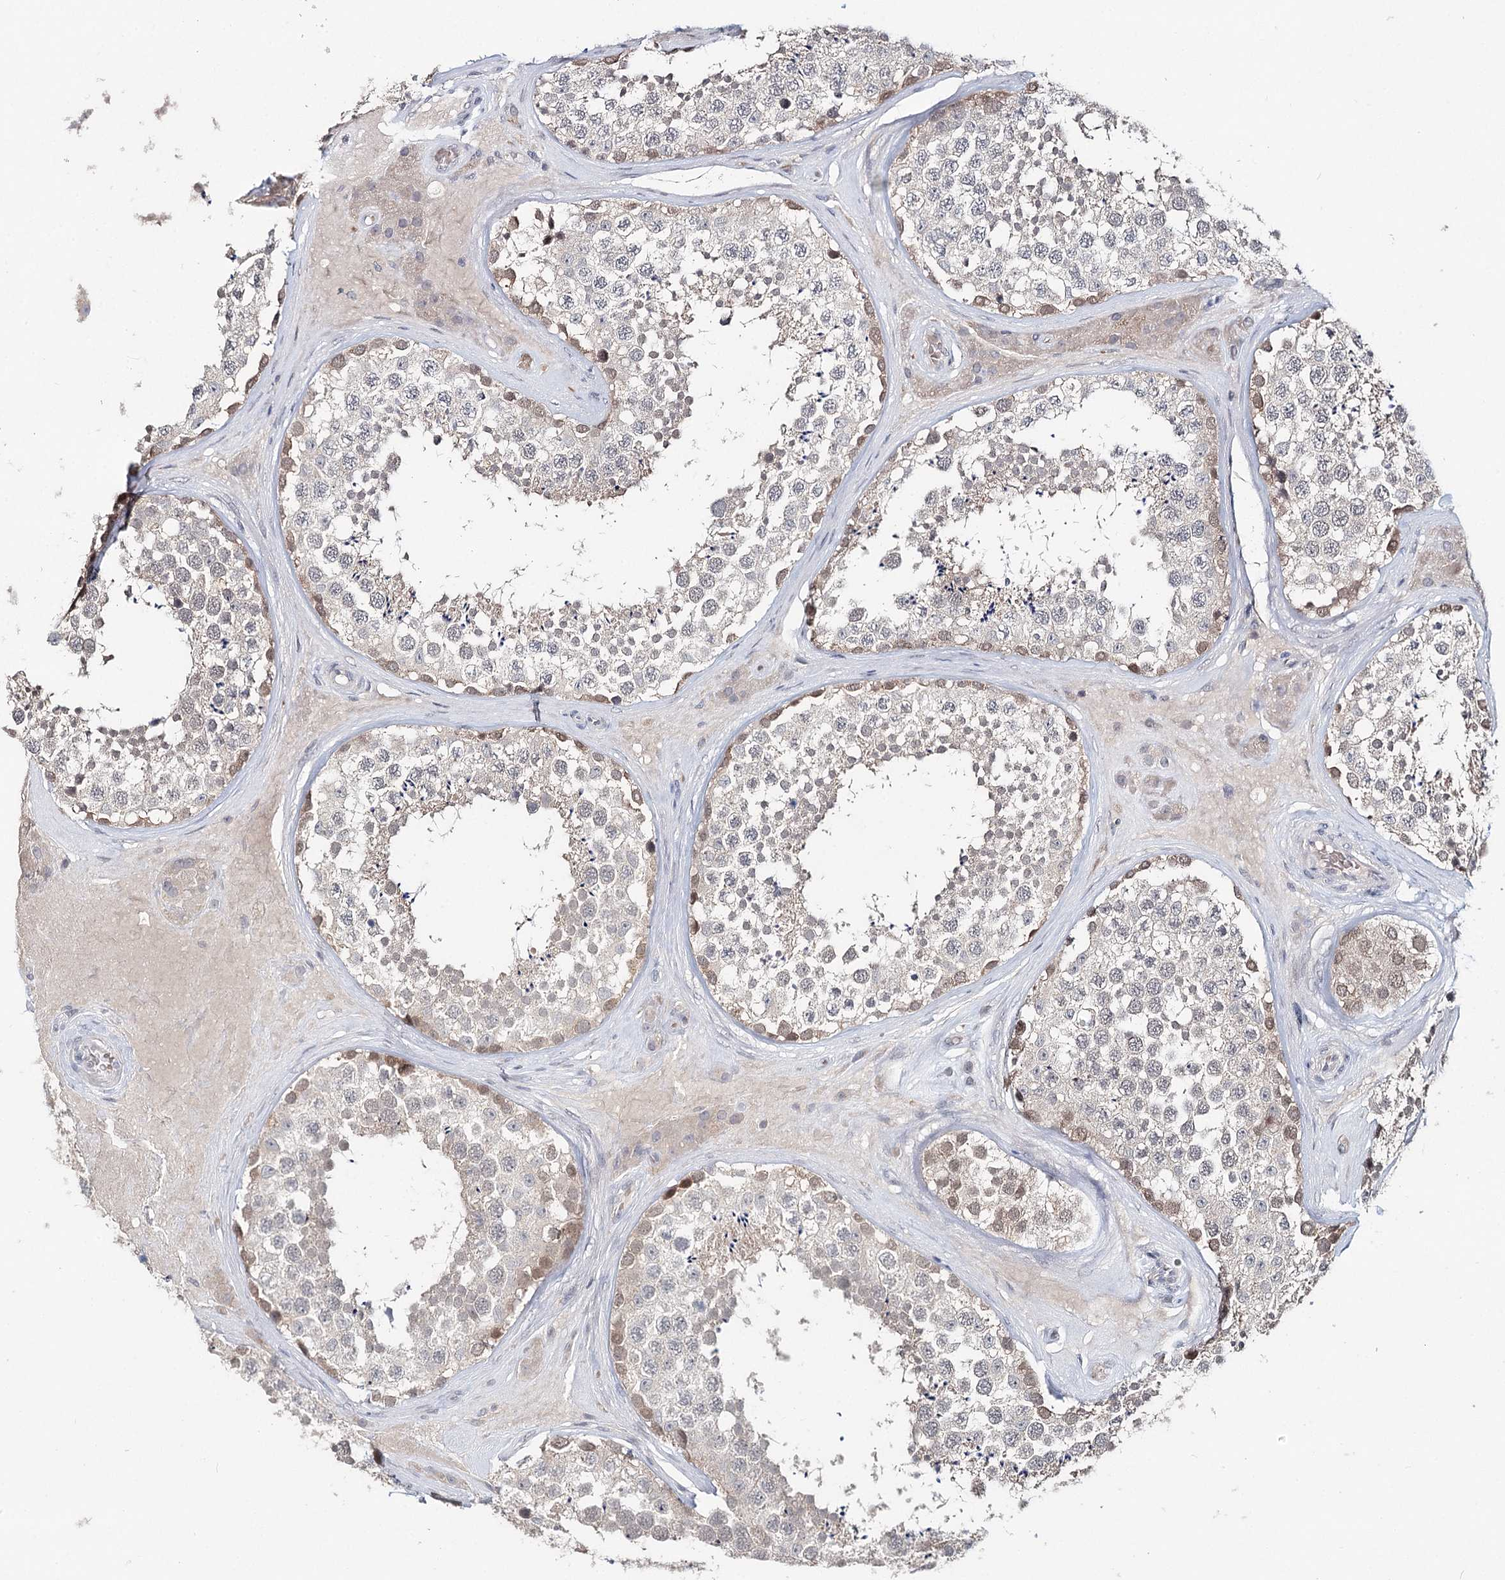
{"staining": {"intensity": "weak", "quantity": "<25%", "location": "cytoplasmic/membranous"}, "tissue": "testis", "cell_type": "Cells in seminiferous ducts", "image_type": "normal", "snomed": [{"axis": "morphology", "description": "Normal tissue, NOS"}, {"axis": "topography", "description": "Testis"}], "caption": "DAB (3,3'-diaminobenzidine) immunohistochemical staining of benign testis demonstrates no significant staining in cells in seminiferous ducts.", "gene": "FBXO7", "patient": {"sex": "male", "age": 46}}